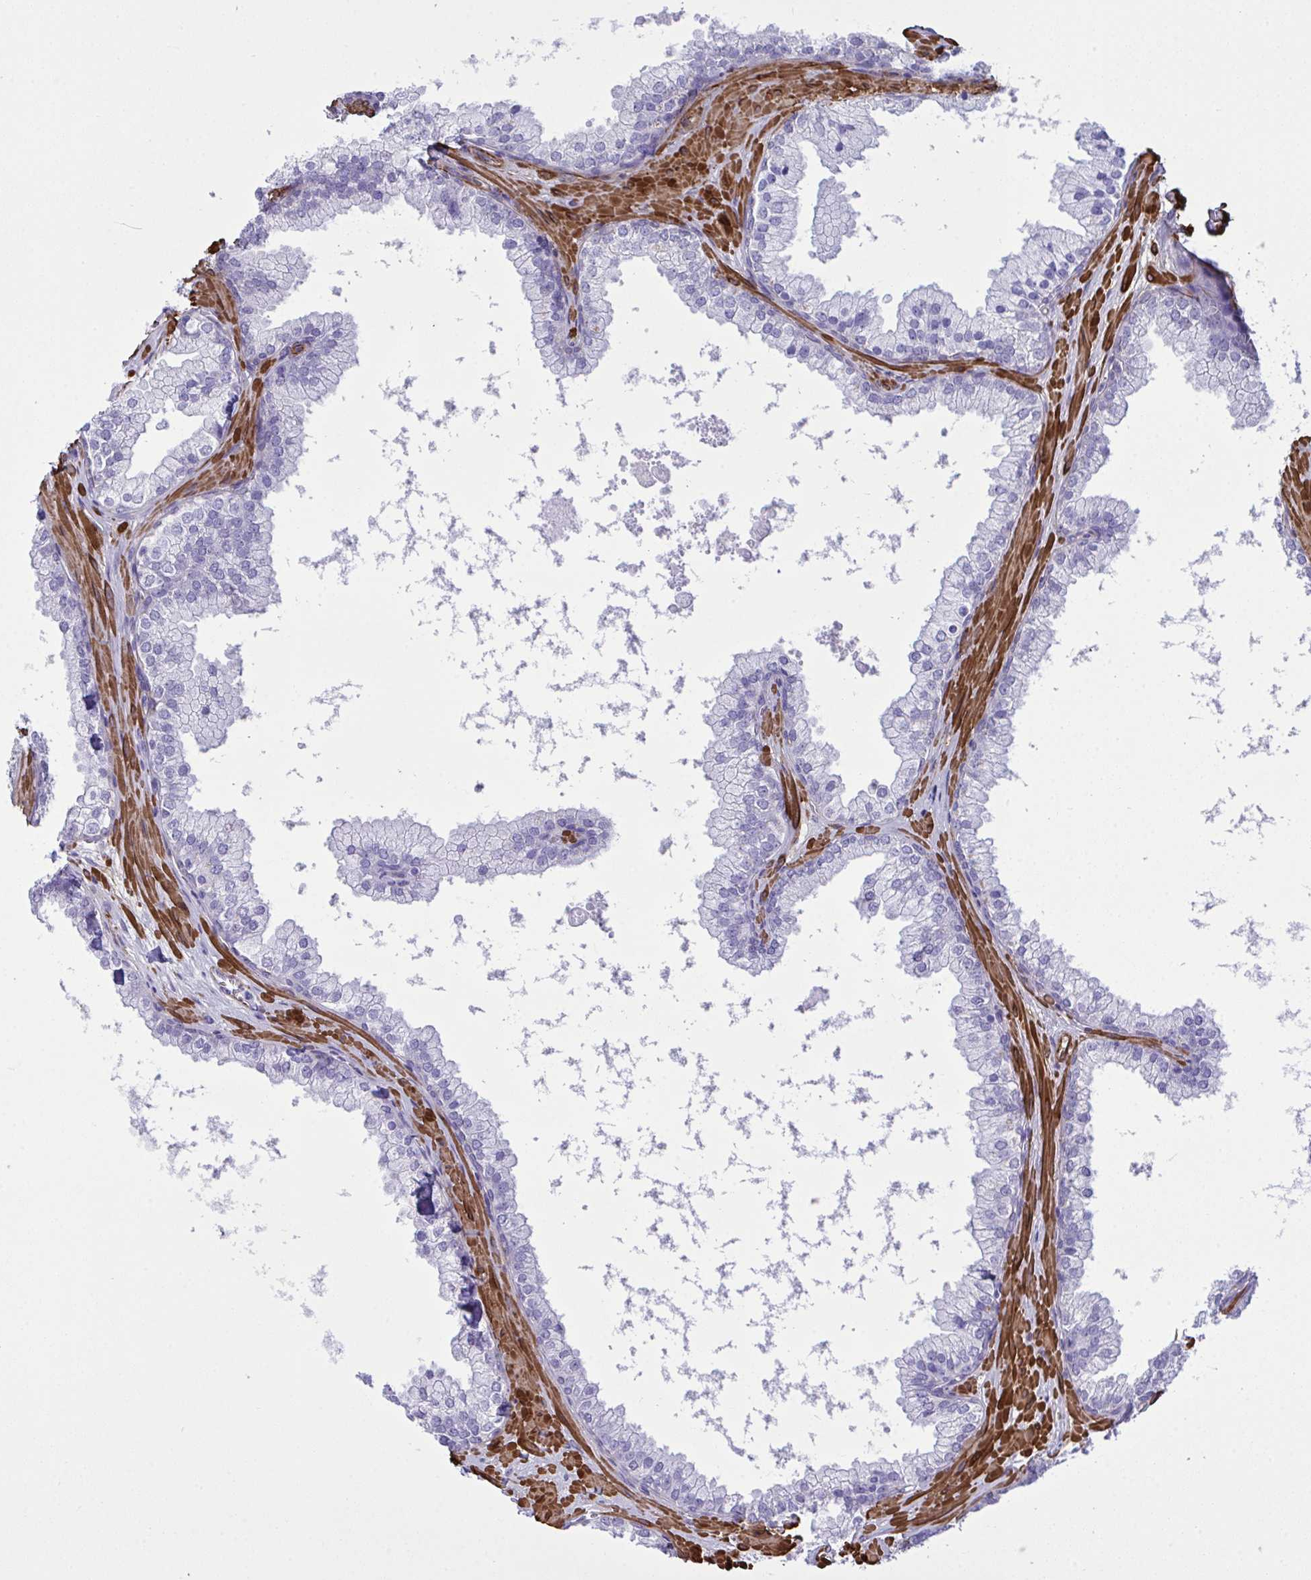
{"staining": {"intensity": "negative", "quantity": "none", "location": "none"}, "tissue": "prostate", "cell_type": "Glandular cells", "image_type": "normal", "snomed": [{"axis": "morphology", "description": "Normal tissue, NOS"}, {"axis": "topography", "description": "Prostate"}, {"axis": "topography", "description": "Peripheral nerve tissue"}], "caption": "This is an immunohistochemistry (IHC) image of benign human prostate. There is no positivity in glandular cells.", "gene": "SYNPO2L", "patient": {"sex": "male", "age": 61}}